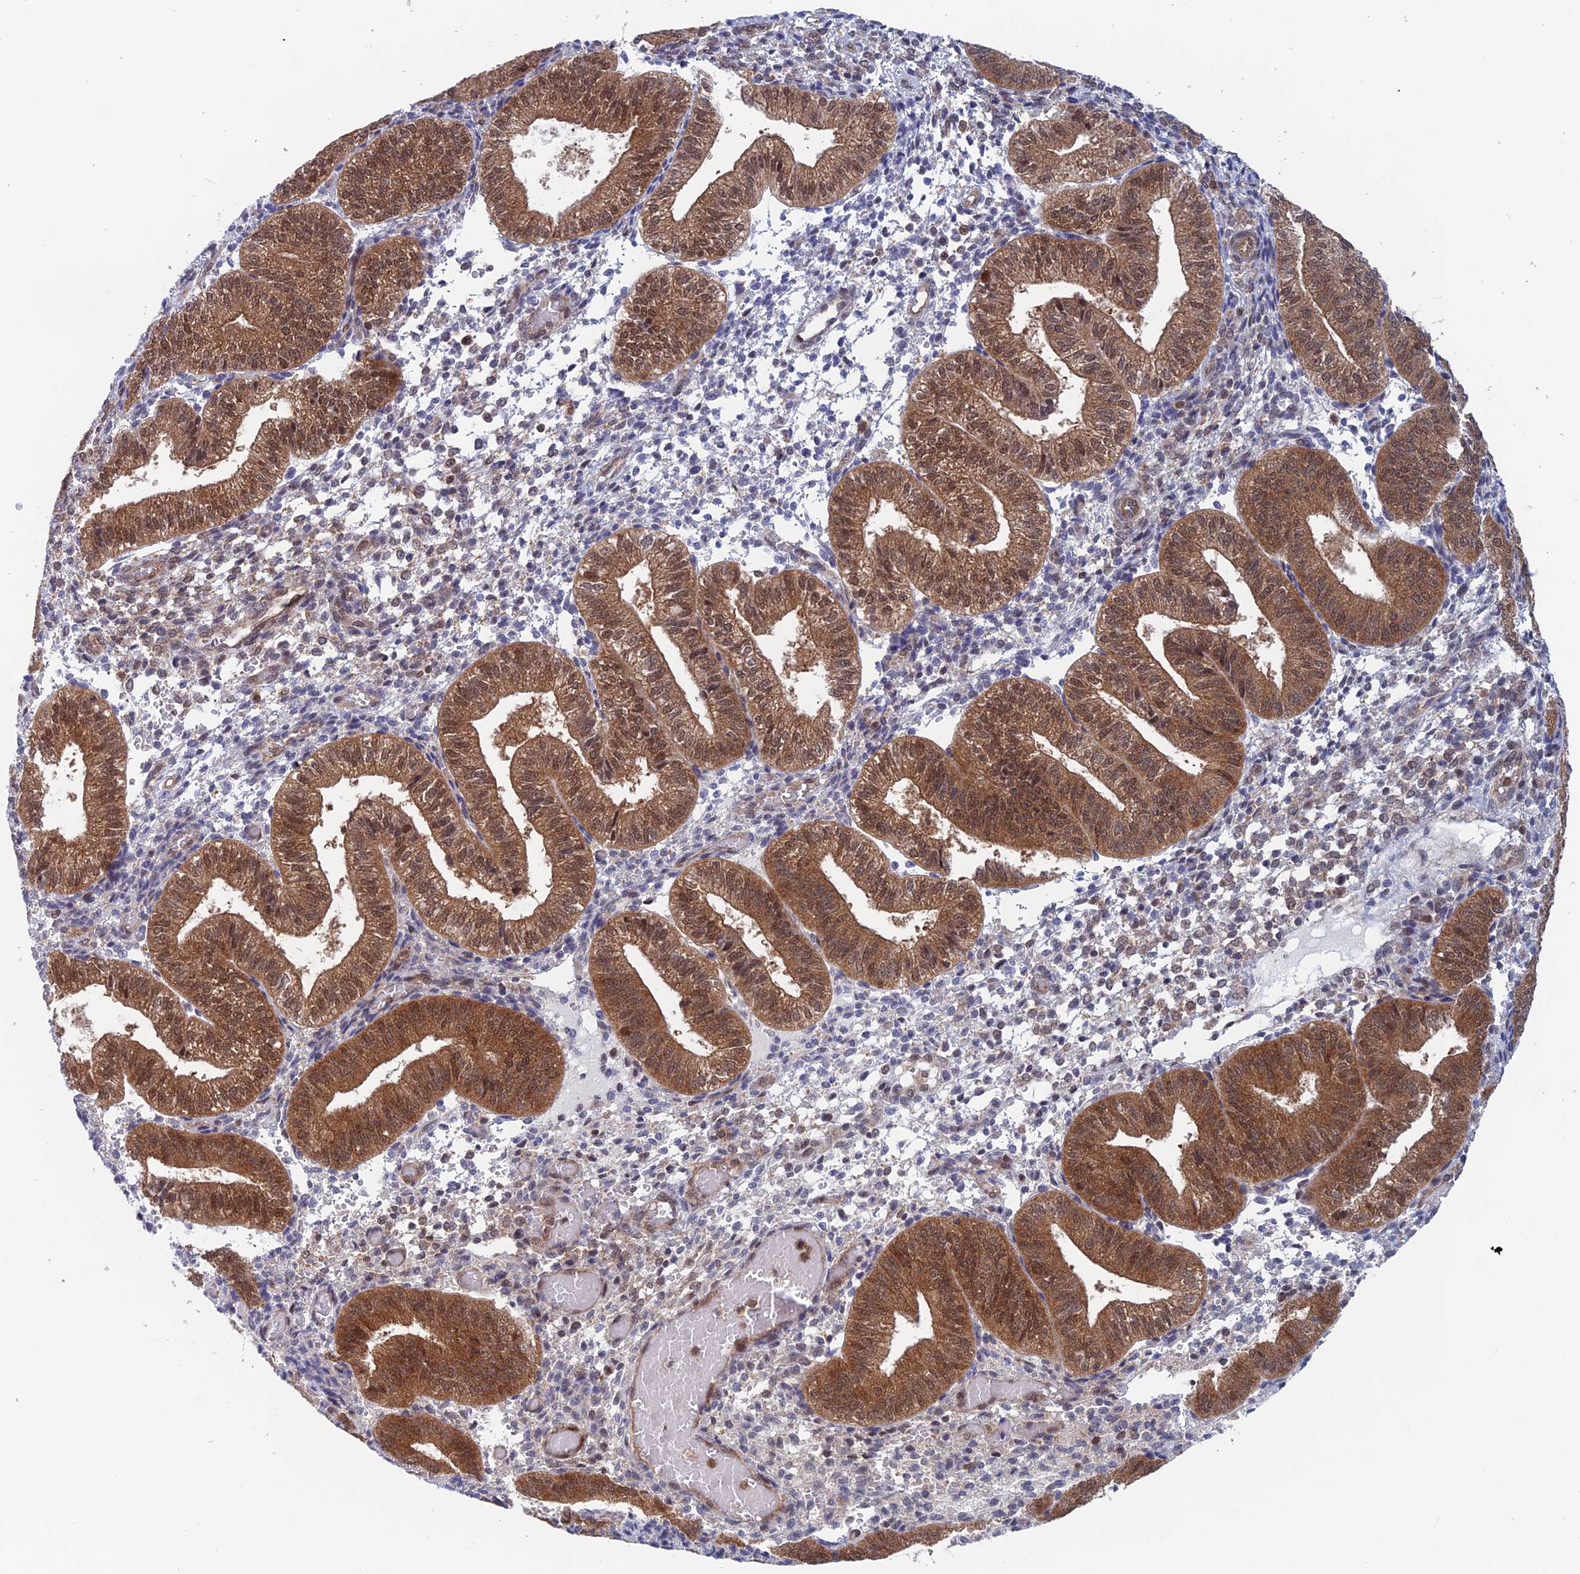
{"staining": {"intensity": "weak", "quantity": "25%-75%", "location": "cytoplasmic/membranous,nuclear"}, "tissue": "endometrium", "cell_type": "Cells in endometrial stroma", "image_type": "normal", "snomed": [{"axis": "morphology", "description": "Normal tissue, NOS"}, {"axis": "topography", "description": "Endometrium"}], "caption": "A high-resolution micrograph shows immunohistochemistry (IHC) staining of benign endometrium, which shows weak cytoplasmic/membranous,nuclear expression in about 25%-75% of cells in endometrial stroma.", "gene": "IGBP1", "patient": {"sex": "female", "age": 34}}